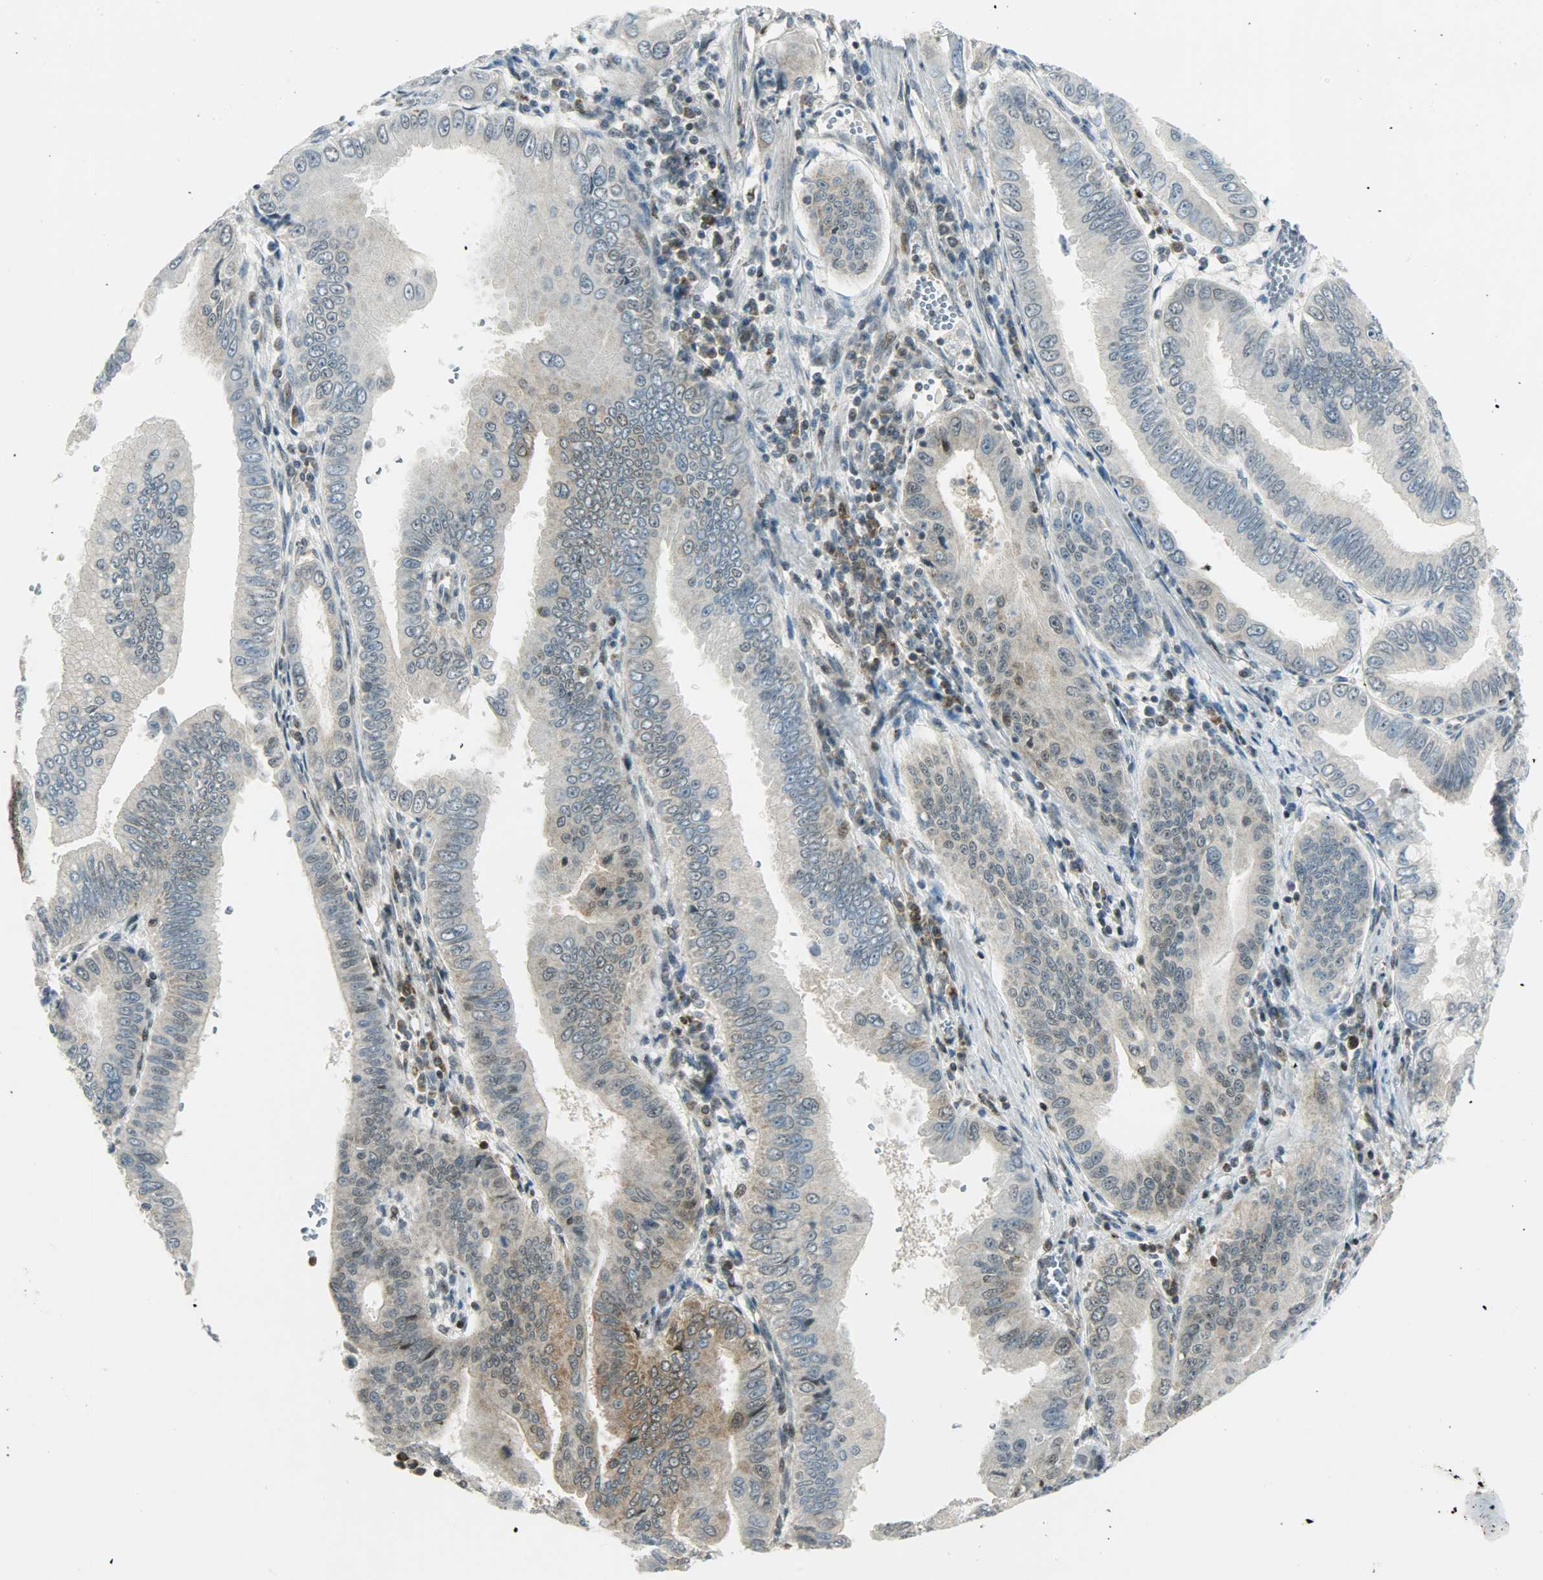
{"staining": {"intensity": "weak", "quantity": "25%-75%", "location": "cytoplasmic/membranous"}, "tissue": "pancreatic cancer", "cell_type": "Tumor cells", "image_type": "cancer", "snomed": [{"axis": "morphology", "description": "Normal tissue, NOS"}, {"axis": "topography", "description": "Lymph node"}], "caption": "There is low levels of weak cytoplasmic/membranous positivity in tumor cells of pancreatic cancer, as demonstrated by immunohistochemical staining (brown color).", "gene": "IL15", "patient": {"sex": "male", "age": 50}}